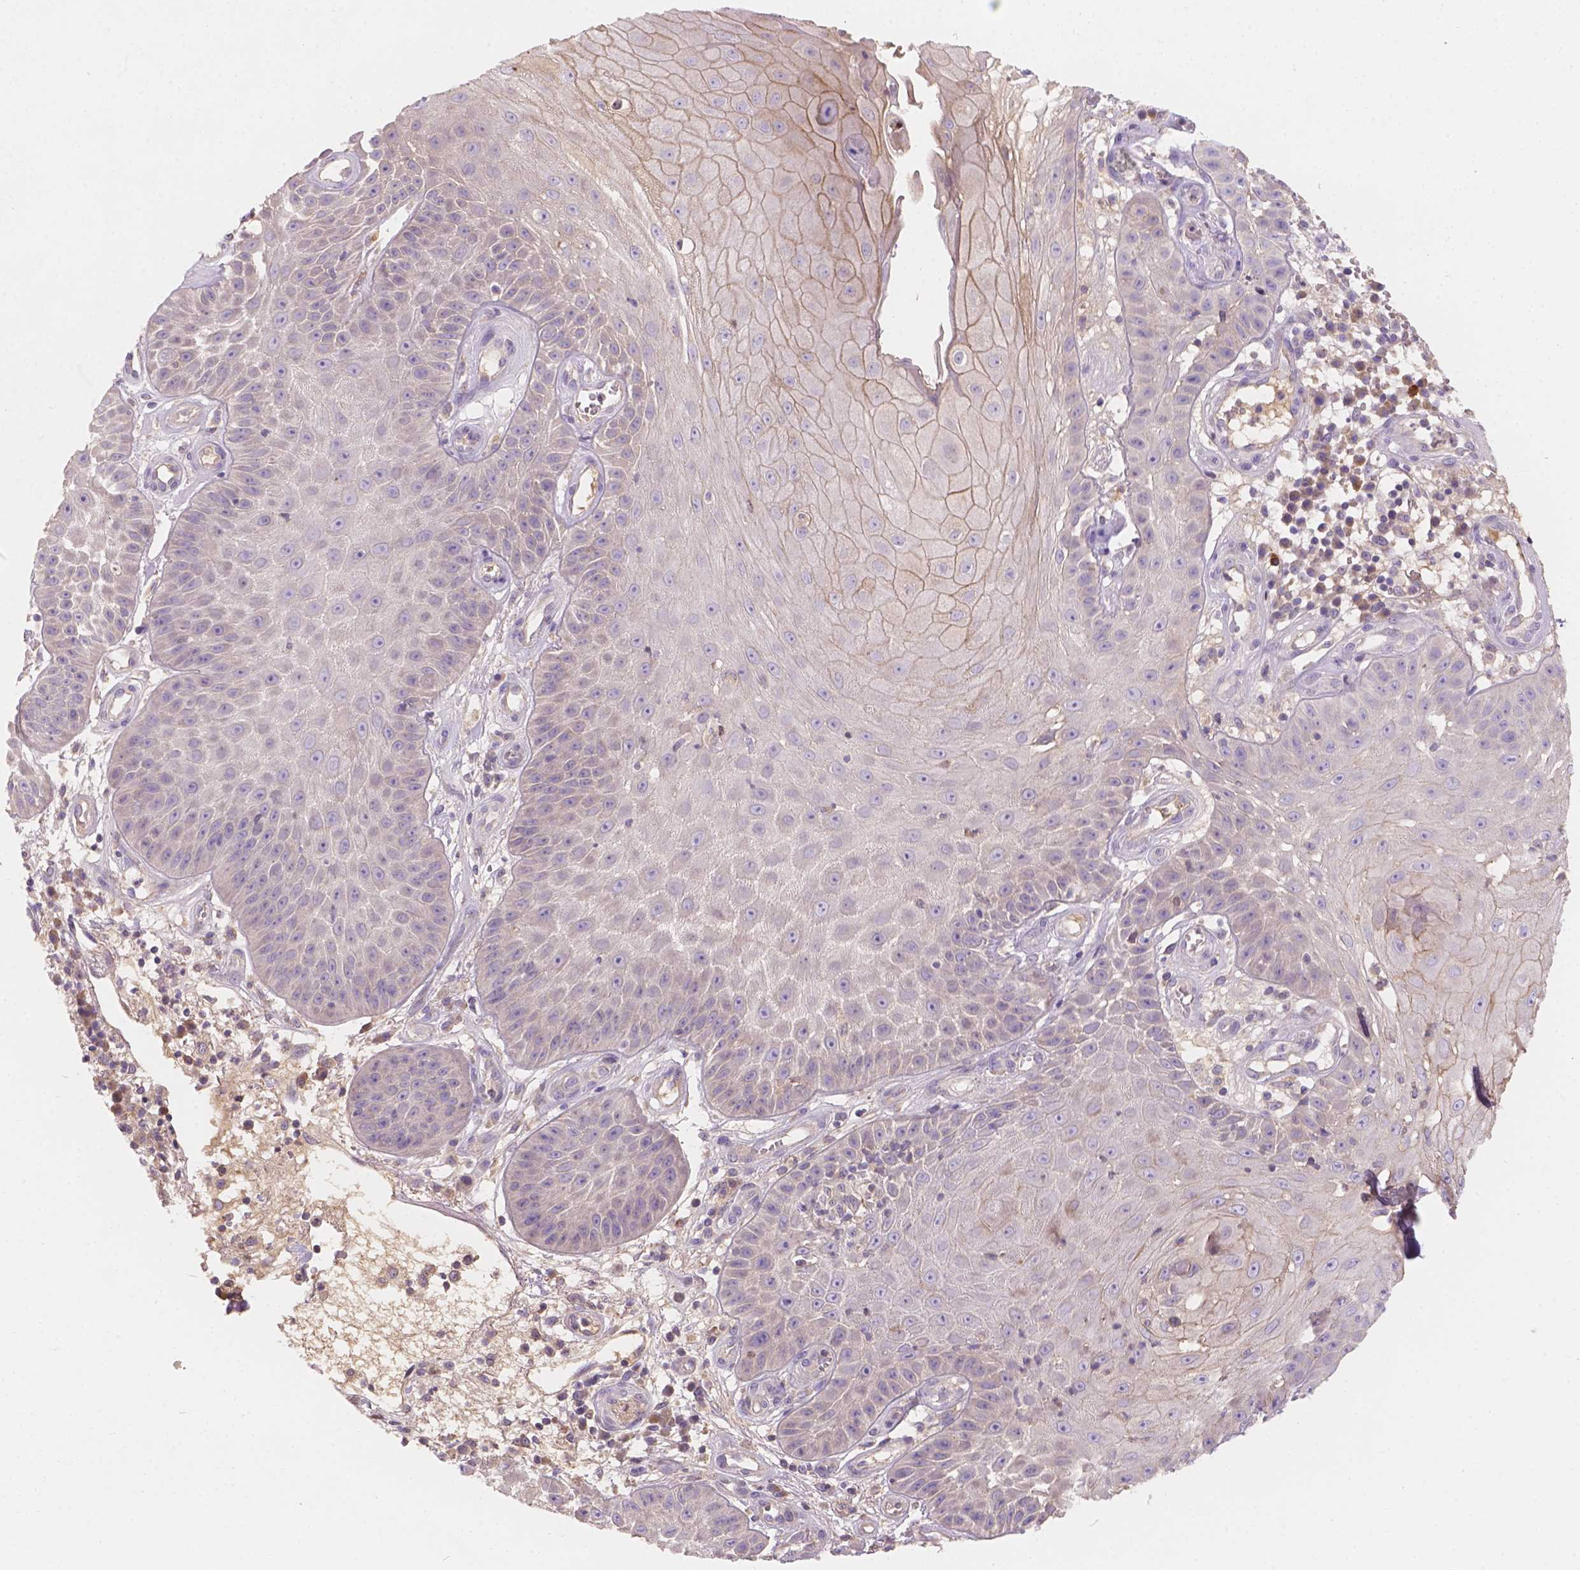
{"staining": {"intensity": "negative", "quantity": "none", "location": "none"}, "tissue": "skin cancer", "cell_type": "Tumor cells", "image_type": "cancer", "snomed": [{"axis": "morphology", "description": "Squamous cell carcinoma, NOS"}, {"axis": "topography", "description": "Skin"}], "caption": "This is an IHC image of human squamous cell carcinoma (skin). There is no expression in tumor cells.", "gene": "CDK10", "patient": {"sex": "male", "age": 70}}